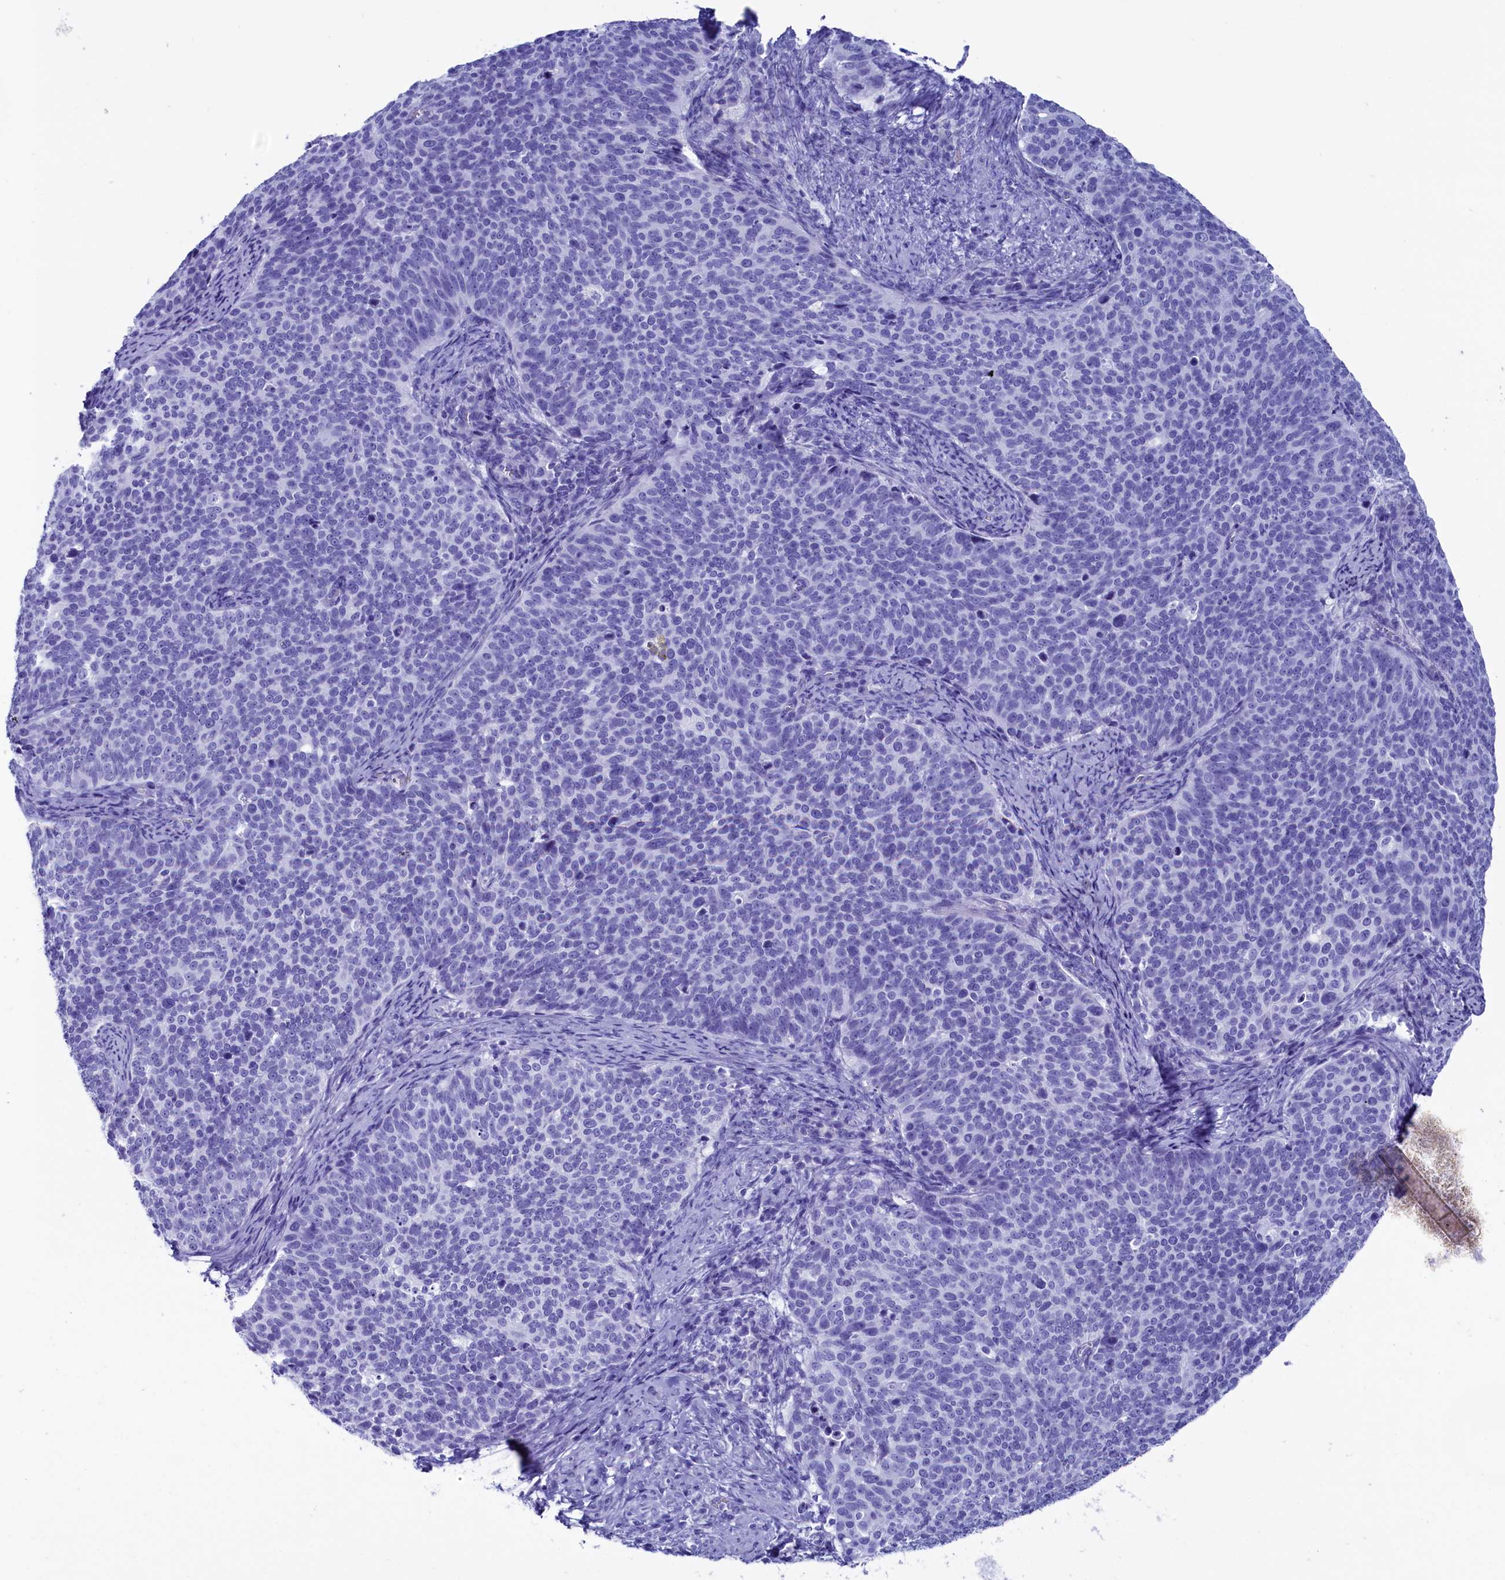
{"staining": {"intensity": "negative", "quantity": "none", "location": "none"}, "tissue": "cervical cancer", "cell_type": "Tumor cells", "image_type": "cancer", "snomed": [{"axis": "morphology", "description": "Normal tissue, NOS"}, {"axis": "morphology", "description": "Squamous cell carcinoma, NOS"}, {"axis": "topography", "description": "Cervix"}], "caption": "Tumor cells show no significant protein staining in cervical squamous cell carcinoma.", "gene": "ANKRD29", "patient": {"sex": "female", "age": 39}}